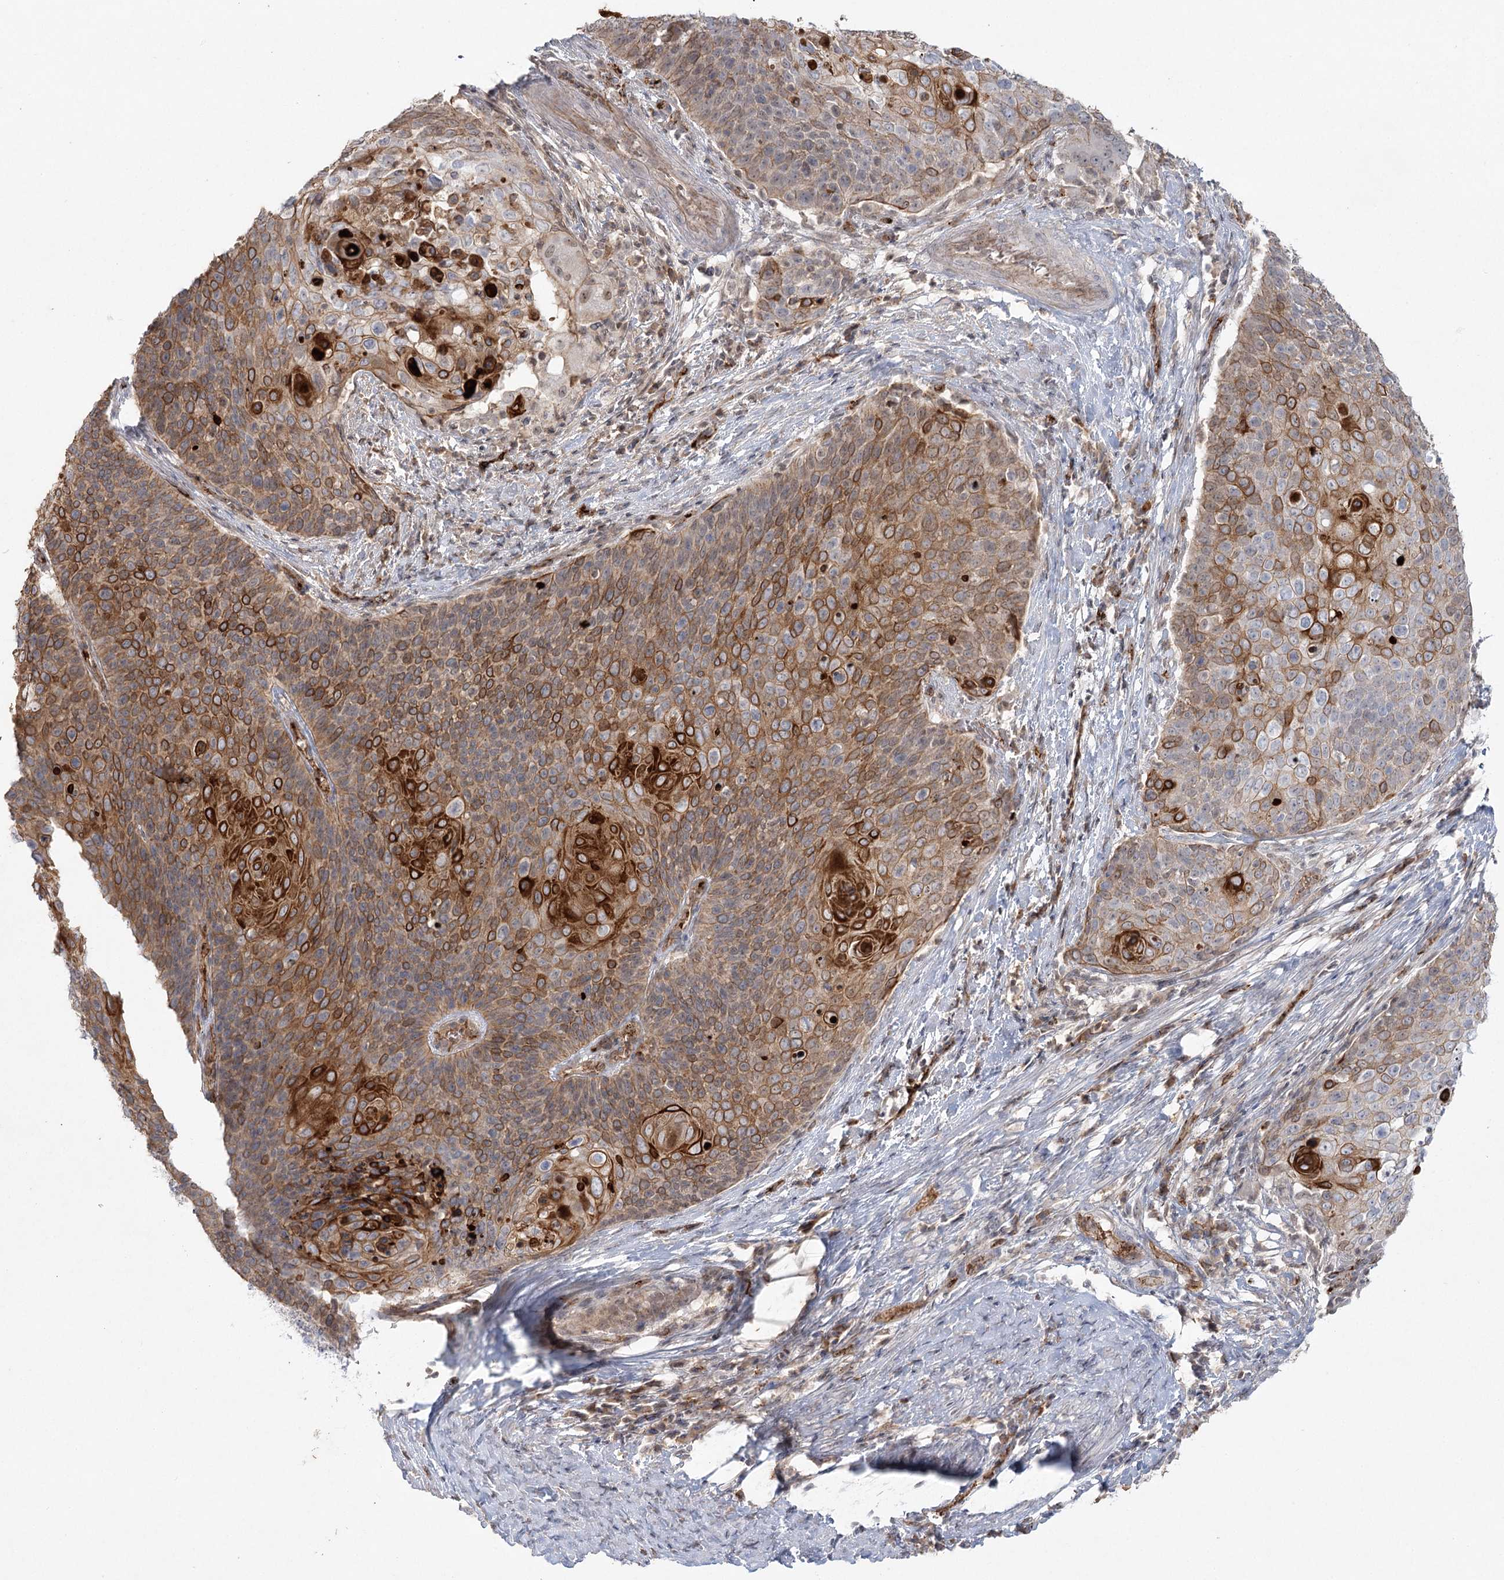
{"staining": {"intensity": "moderate", "quantity": ">75%", "location": "cytoplasmic/membranous"}, "tissue": "cervical cancer", "cell_type": "Tumor cells", "image_type": "cancer", "snomed": [{"axis": "morphology", "description": "Squamous cell carcinoma, NOS"}, {"axis": "topography", "description": "Cervix"}], "caption": "DAB immunohistochemical staining of human cervical cancer (squamous cell carcinoma) reveals moderate cytoplasmic/membranous protein positivity in approximately >75% of tumor cells.", "gene": "KBTBD4", "patient": {"sex": "female", "age": 39}}